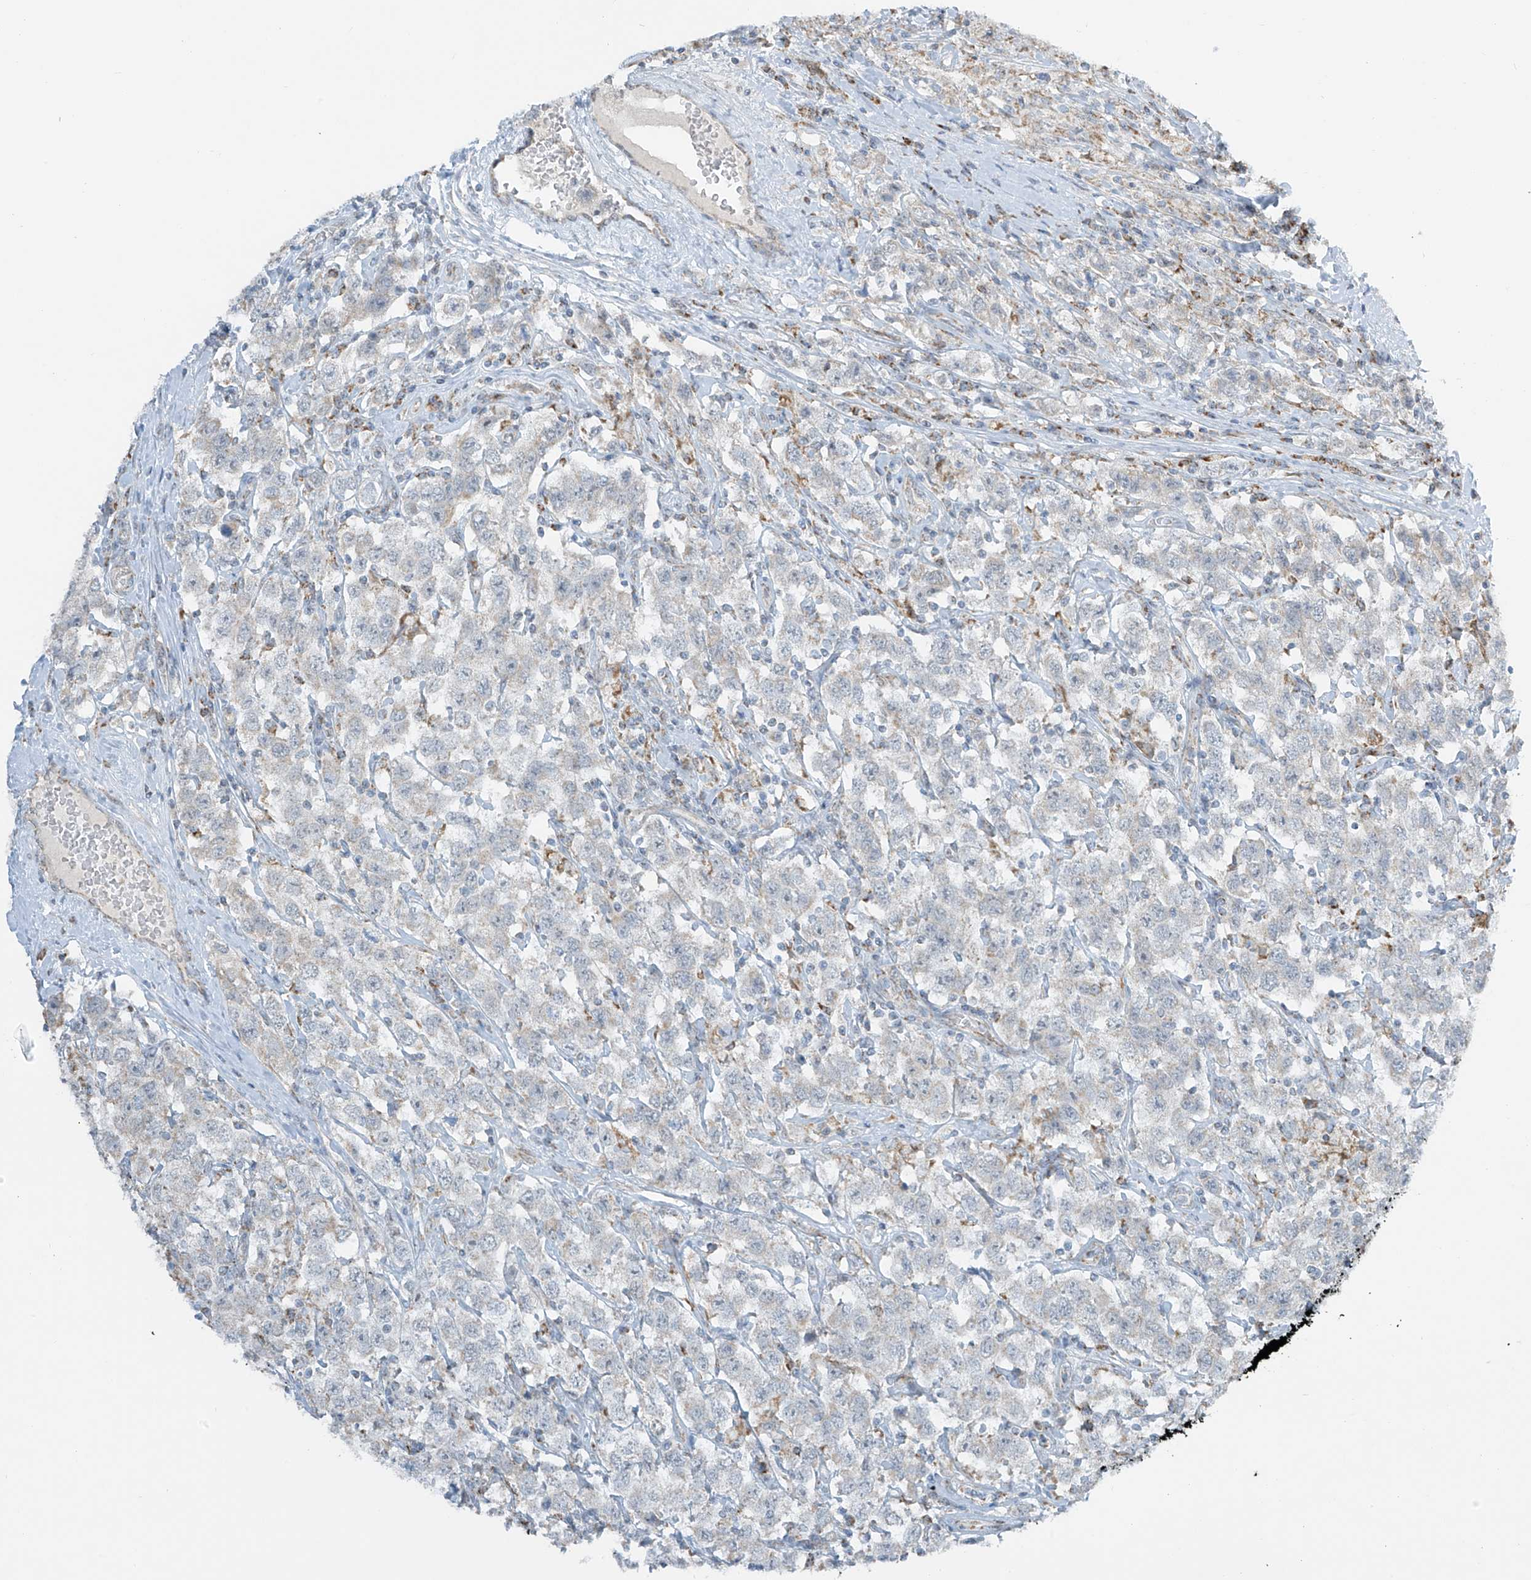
{"staining": {"intensity": "negative", "quantity": "none", "location": "none"}, "tissue": "testis cancer", "cell_type": "Tumor cells", "image_type": "cancer", "snomed": [{"axis": "morphology", "description": "Seminoma, NOS"}, {"axis": "topography", "description": "Testis"}], "caption": "This is an IHC histopathology image of human testis cancer. There is no expression in tumor cells.", "gene": "SMDT1", "patient": {"sex": "male", "age": 41}}